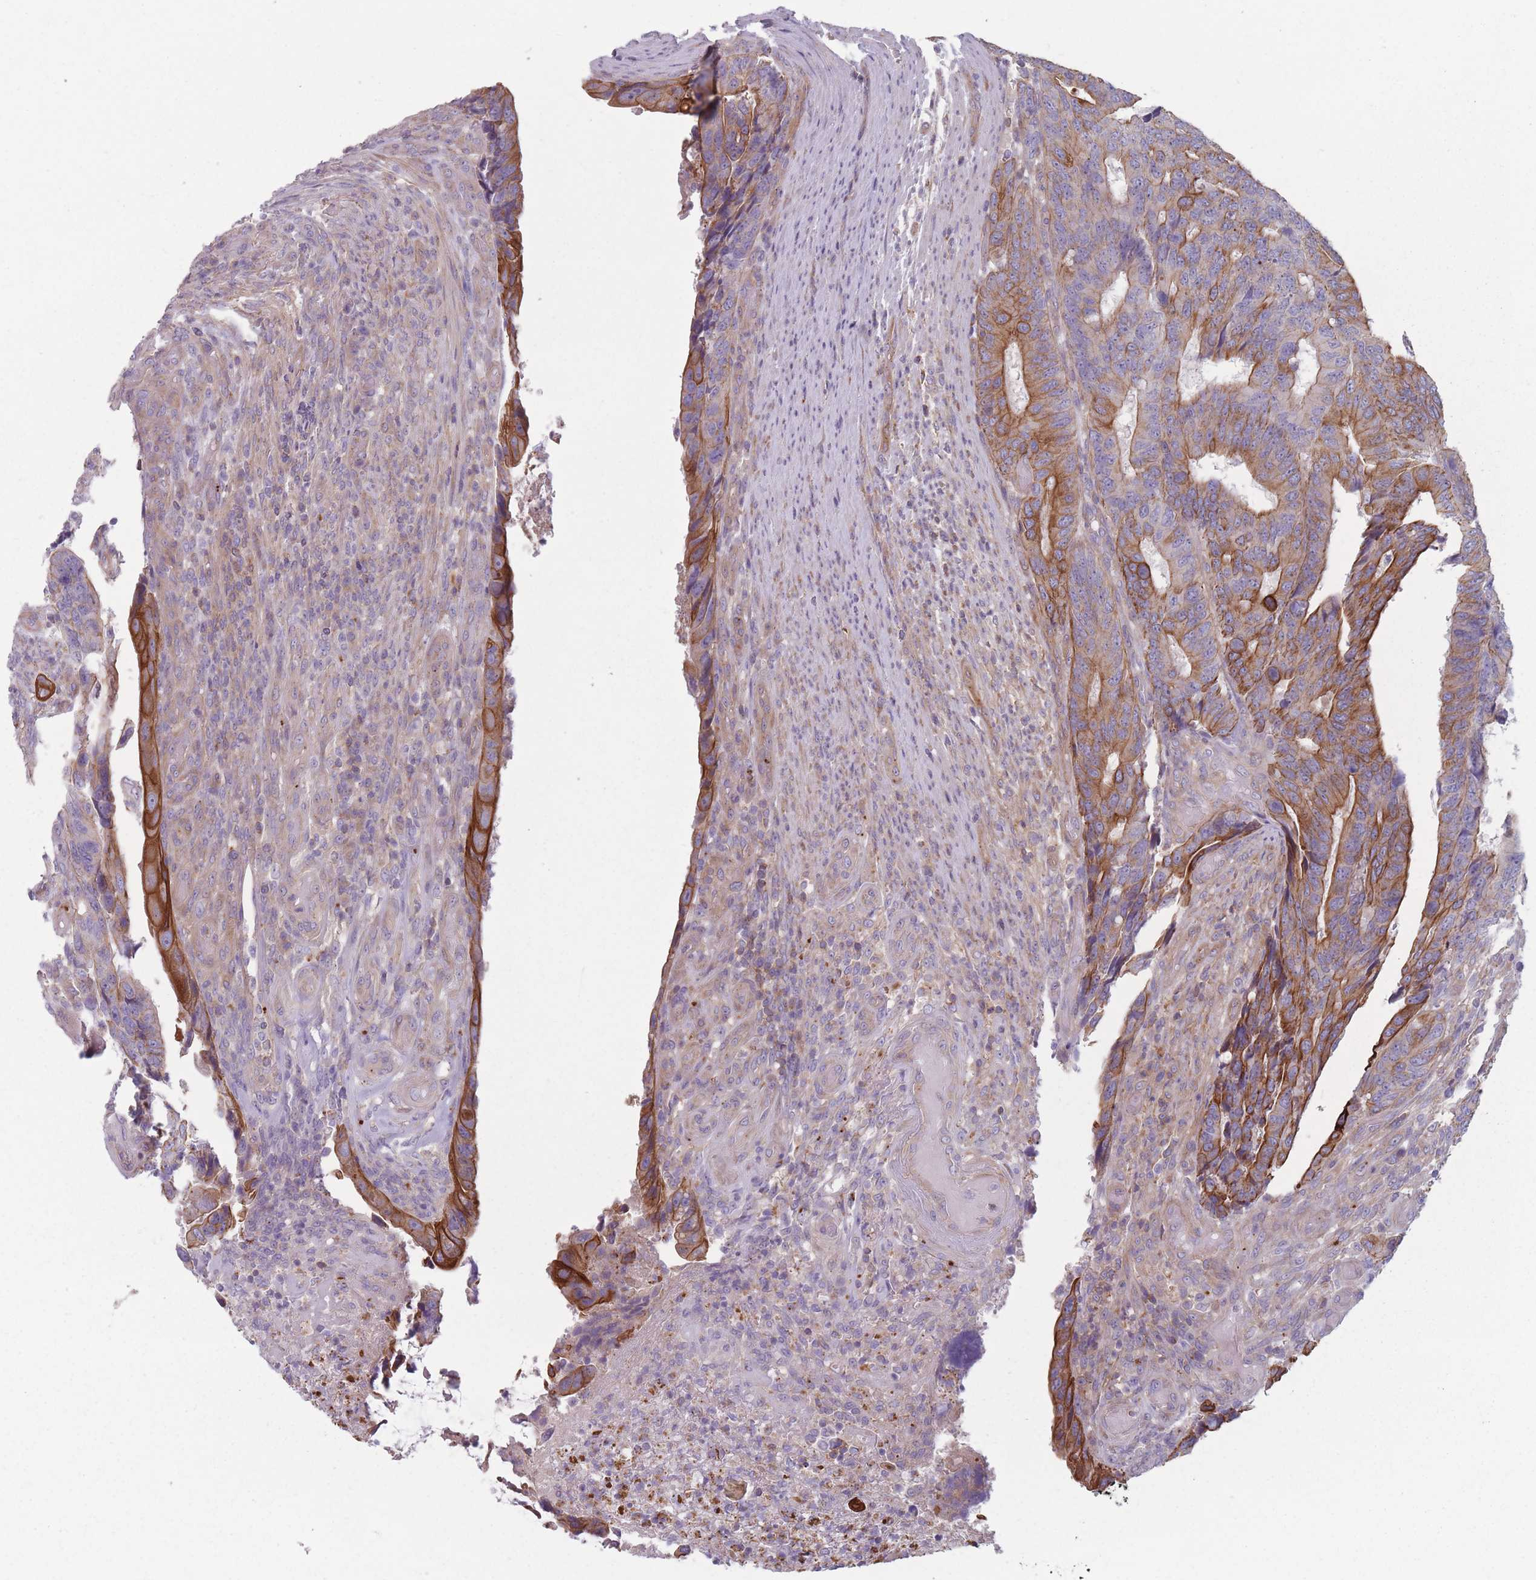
{"staining": {"intensity": "strong", "quantity": "25%-75%", "location": "cytoplasmic/membranous"}, "tissue": "colorectal cancer", "cell_type": "Tumor cells", "image_type": "cancer", "snomed": [{"axis": "morphology", "description": "Adenocarcinoma, NOS"}, {"axis": "topography", "description": "Colon"}], "caption": "A brown stain highlights strong cytoplasmic/membranous staining of a protein in human colorectal cancer (adenocarcinoma) tumor cells.", "gene": "HSBP1L1", "patient": {"sex": "male", "age": 87}}